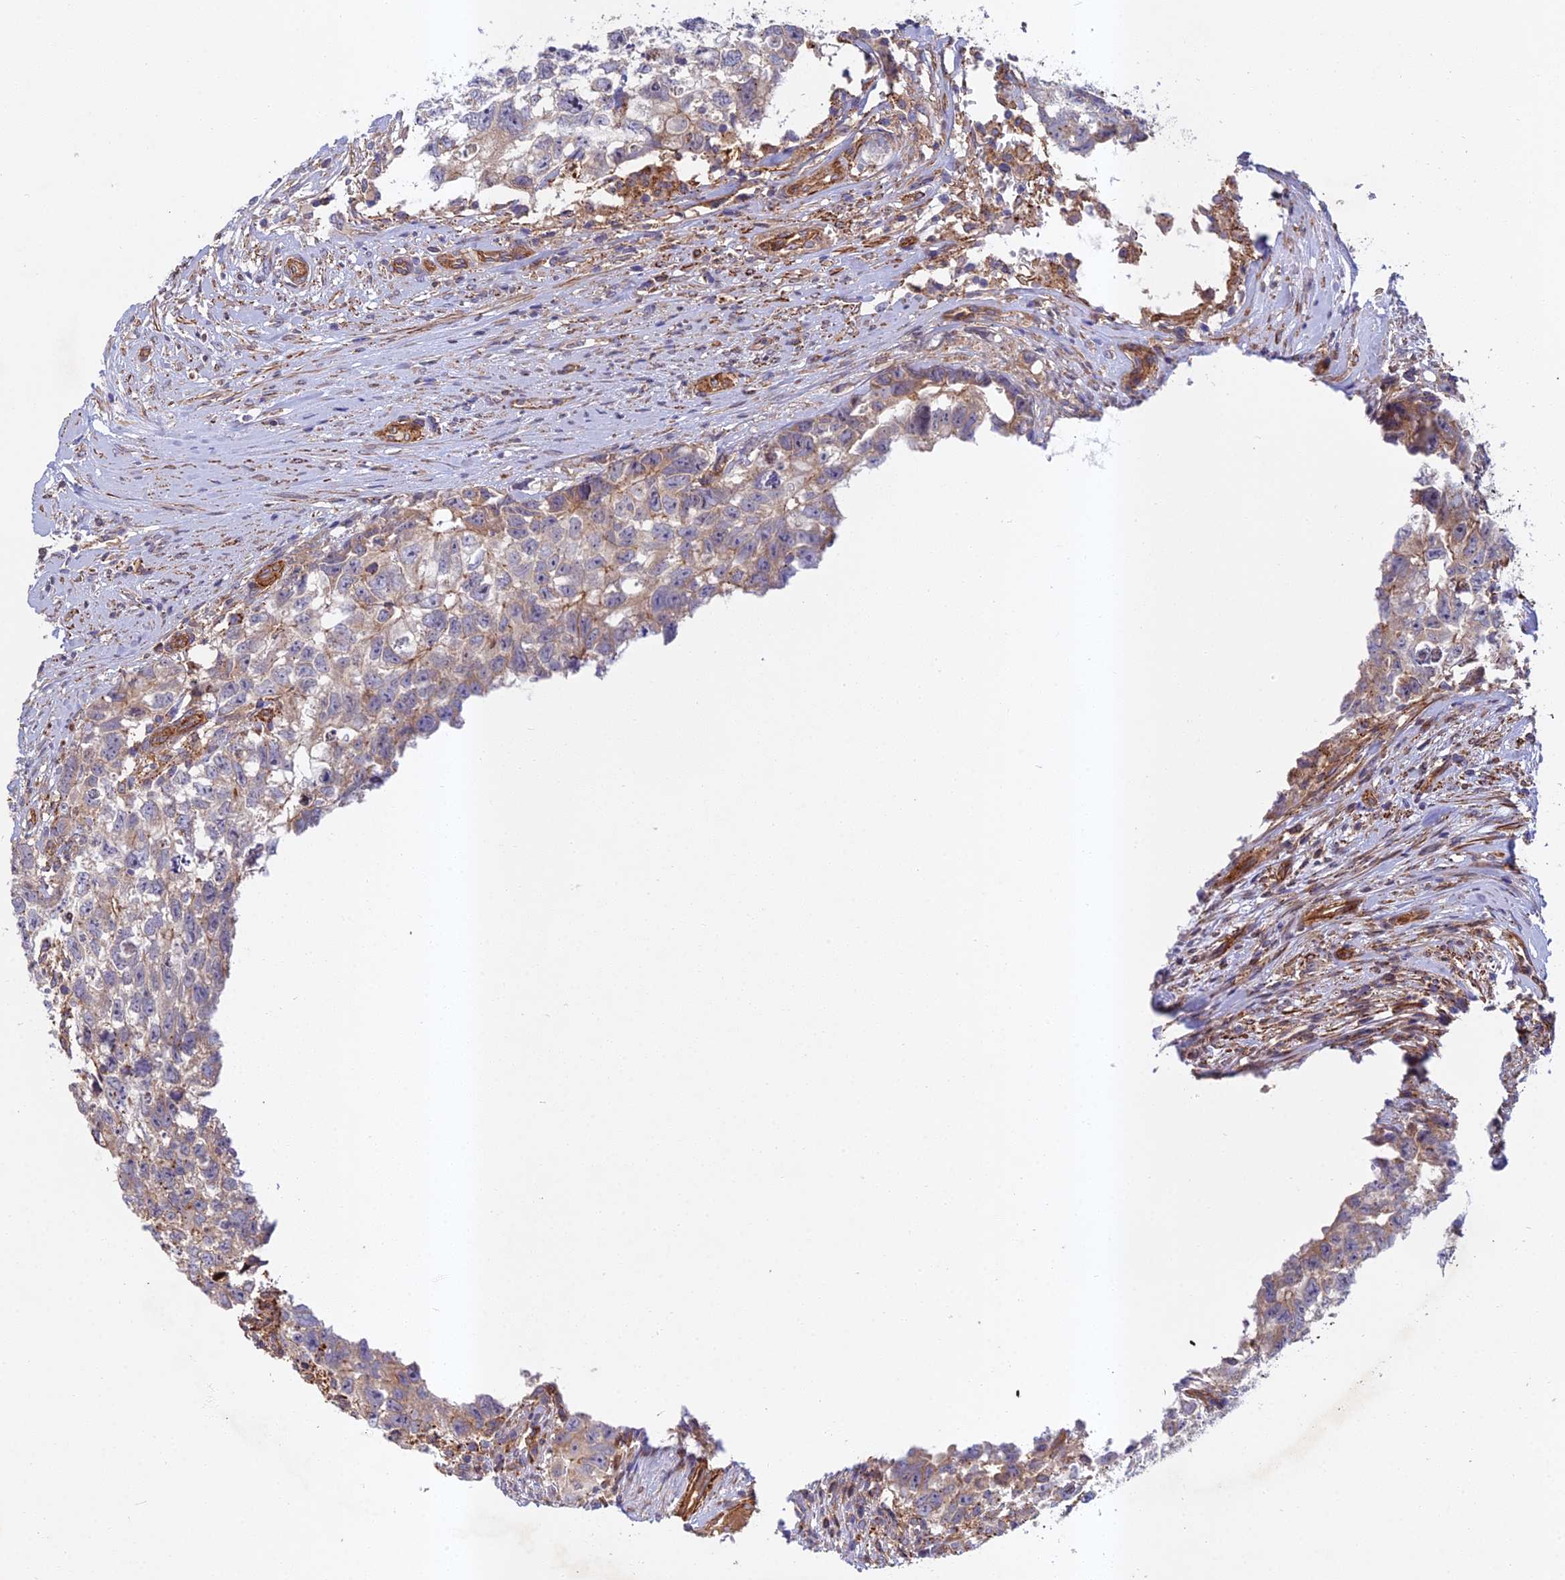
{"staining": {"intensity": "negative", "quantity": "none", "location": "none"}, "tissue": "testis cancer", "cell_type": "Tumor cells", "image_type": "cancer", "snomed": [{"axis": "morphology", "description": "Seminoma, NOS"}, {"axis": "morphology", "description": "Carcinoma, Embryonal, NOS"}, {"axis": "topography", "description": "Testis"}], "caption": "Immunohistochemistry of human seminoma (testis) displays no expression in tumor cells. Nuclei are stained in blue.", "gene": "RALGAPA2", "patient": {"sex": "male", "age": 29}}